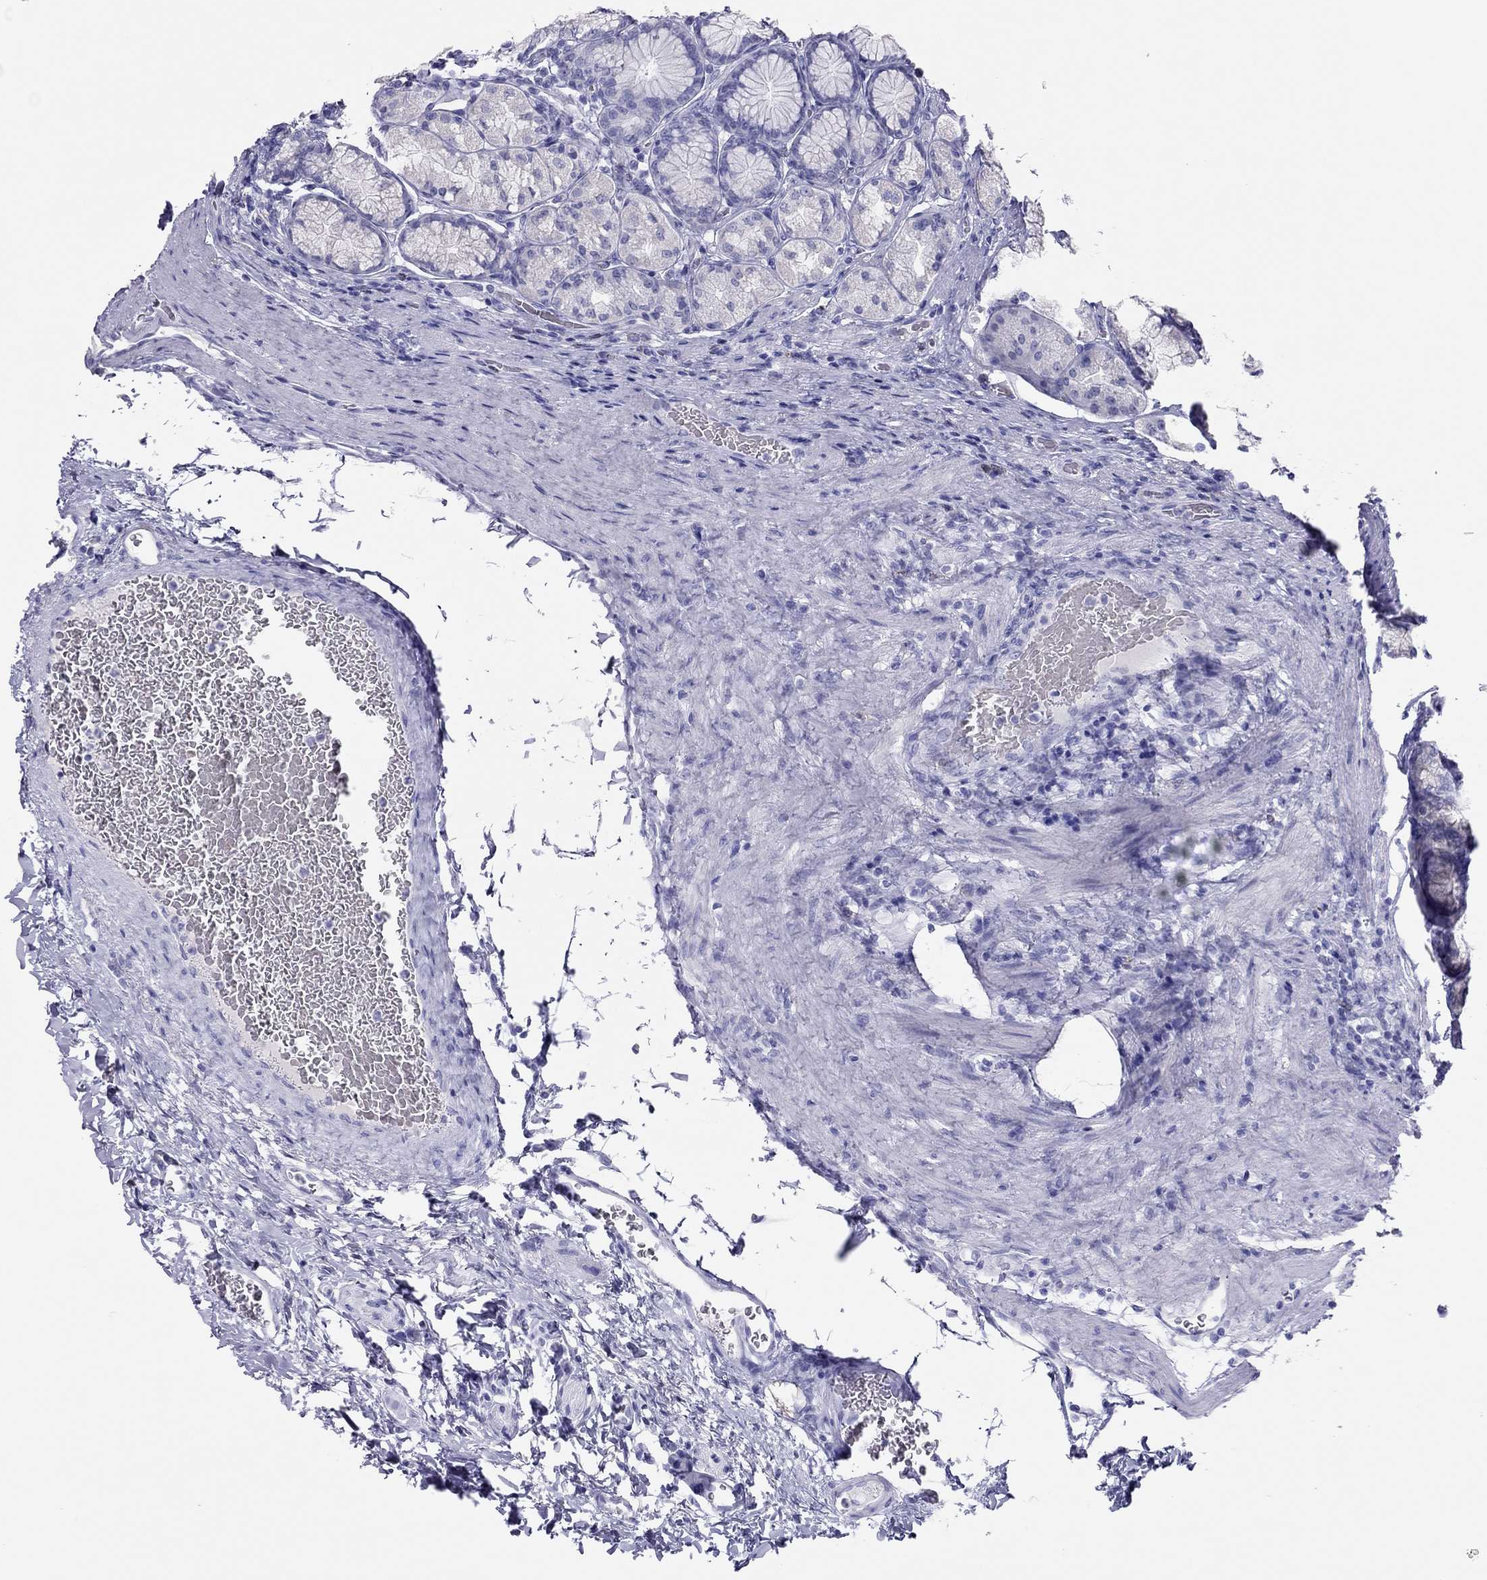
{"staining": {"intensity": "negative", "quantity": "none", "location": "none"}, "tissue": "stomach", "cell_type": "Glandular cells", "image_type": "normal", "snomed": [{"axis": "morphology", "description": "Normal tissue, NOS"}, {"axis": "morphology", "description": "Adenocarcinoma, NOS"}, {"axis": "morphology", "description": "Adenocarcinoma, High grade"}, {"axis": "topography", "description": "Stomach, upper"}, {"axis": "topography", "description": "Stomach"}], "caption": "Glandular cells show no significant protein expression in unremarkable stomach. (DAB IHC, high magnification).", "gene": "TSHB", "patient": {"sex": "female", "age": 65}}